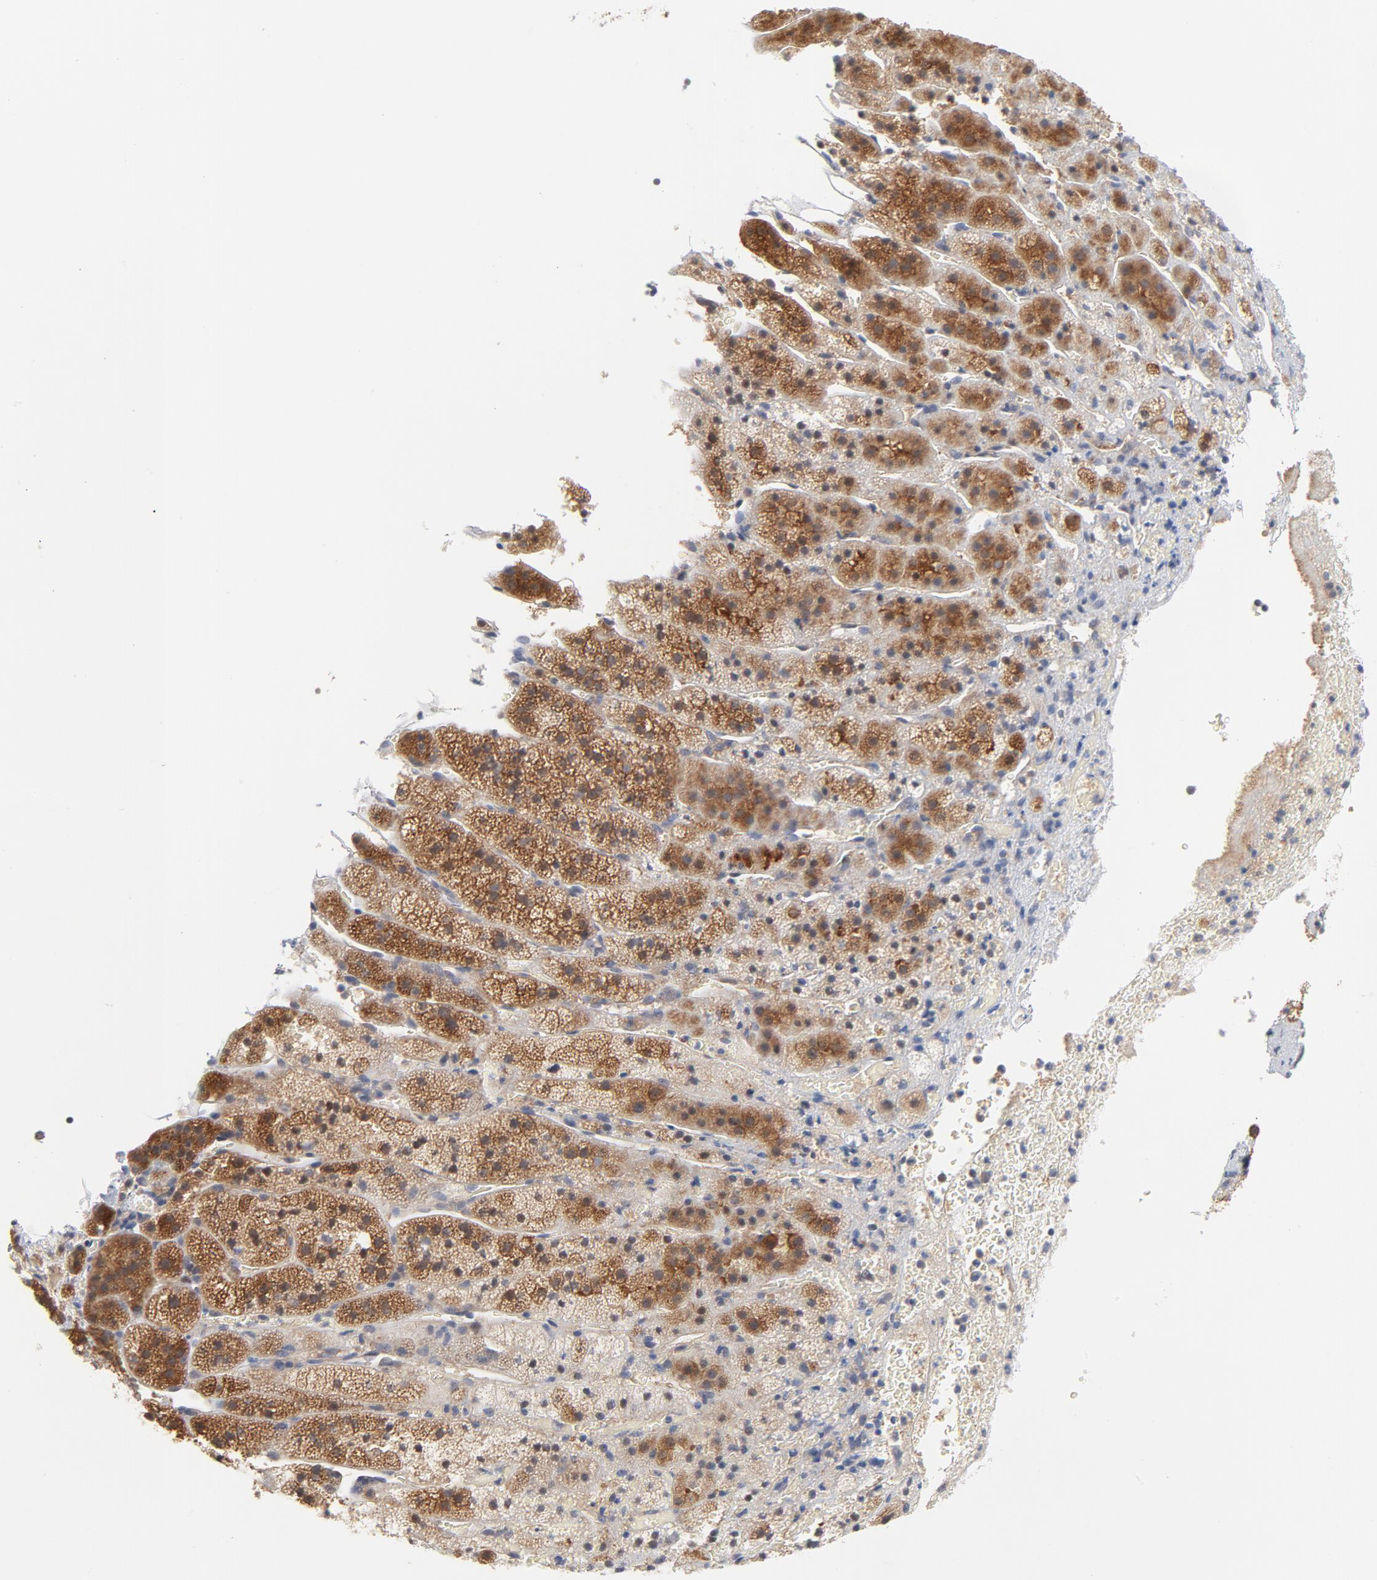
{"staining": {"intensity": "moderate", "quantity": ">75%", "location": "cytoplasmic/membranous"}, "tissue": "adrenal gland", "cell_type": "Glandular cells", "image_type": "normal", "snomed": [{"axis": "morphology", "description": "Normal tissue, NOS"}, {"axis": "topography", "description": "Adrenal gland"}], "caption": "Human adrenal gland stained with a protein marker shows moderate staining in glandular cells.", "gene": "UBL4A", "patient": {"sex": "female", "age": 44}}